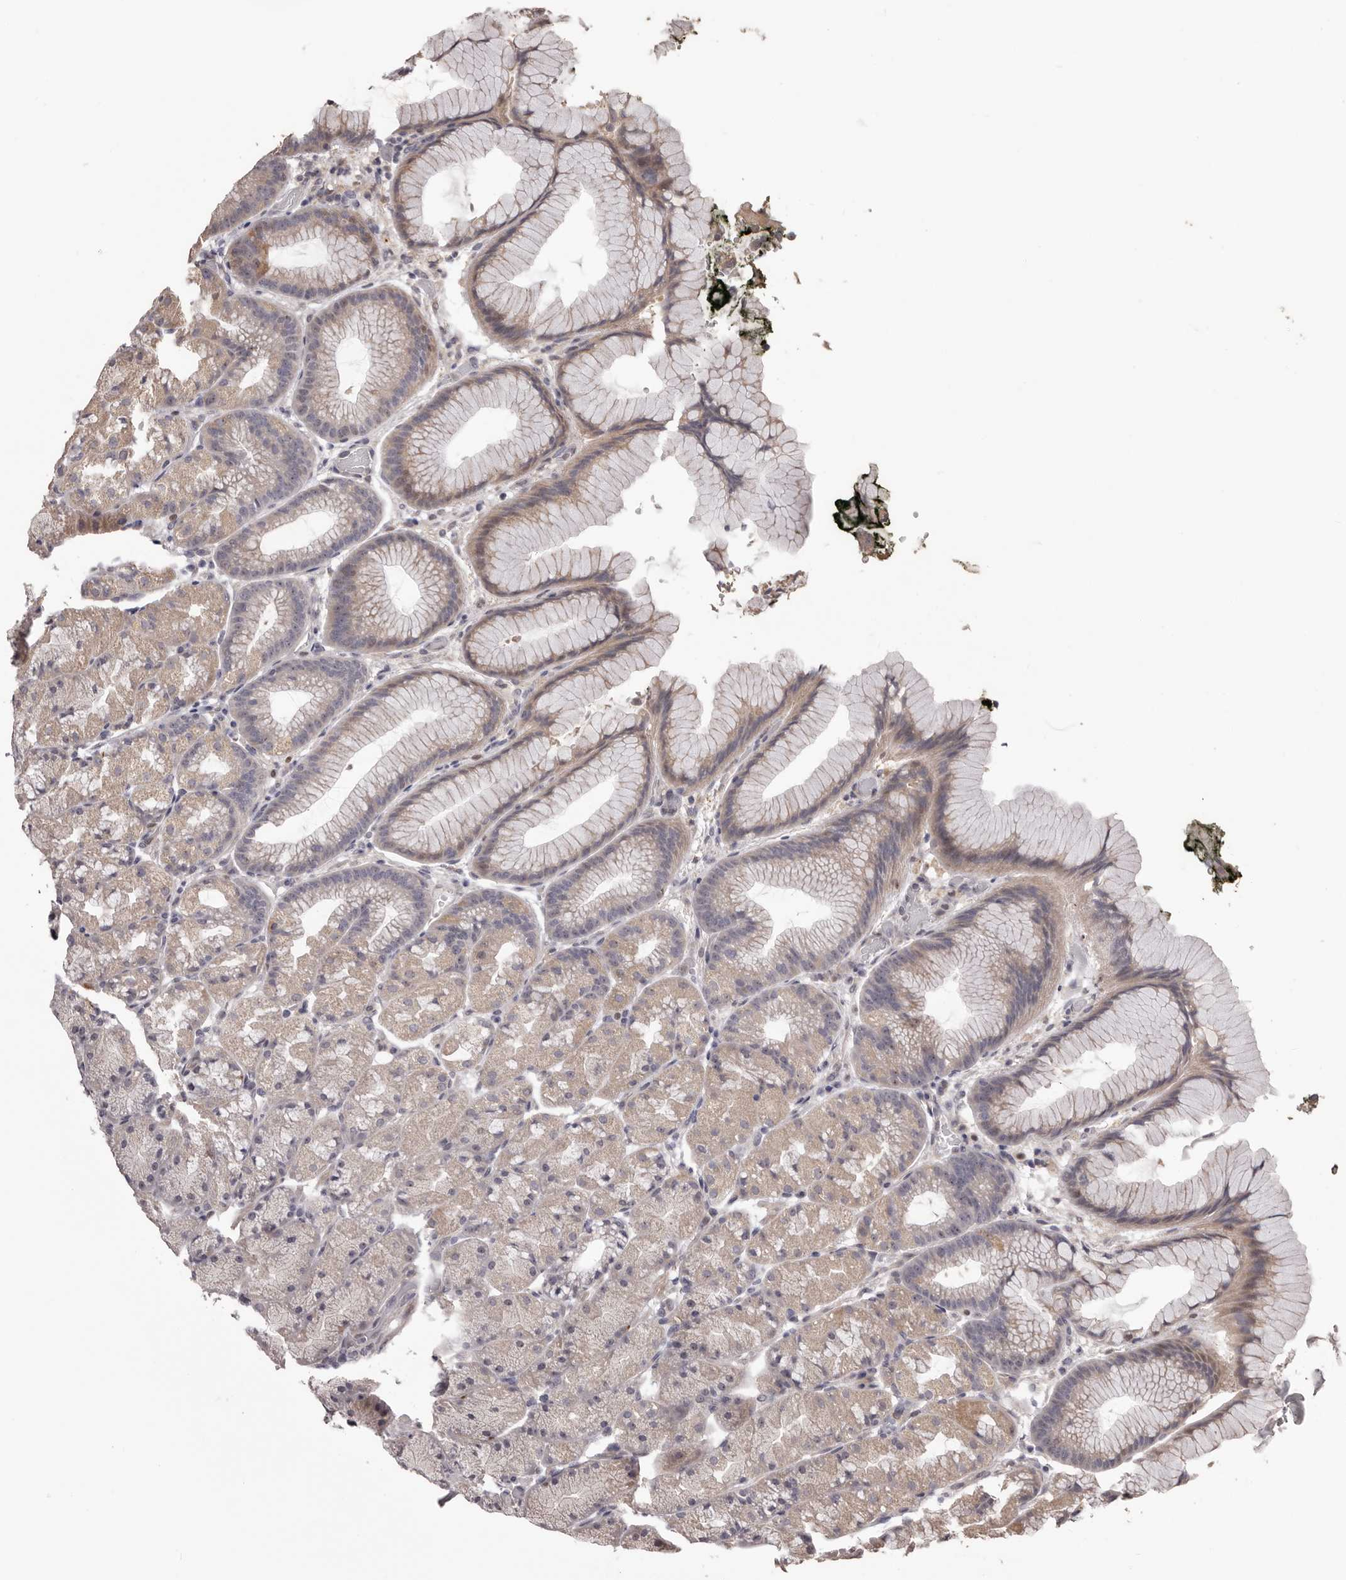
{"staining": {"intensity": "weak", "quantity": "25%-75%", "location": "cytoplasmic/membranous"}, "tissue": "stomach", "cell_type": "Glandular cells", "image_type": "normal", "snomed": [{"axis": "morphology", "description": "Normal tissue, NOS"}, {"axis": "topography", "description": "Stomach, upper"}, {"axis": "topography", "description": "Stomach"}], "caption": "Protein staining displays weak cytoplasmic/membranous positivity in about 25%-75% of glandular cells in normal stomach. (Brightfield microscopy of DAB IHC at high magnification).", "gene": "ZCCHC7", "patient": {"sex": "male", "age": 48}}